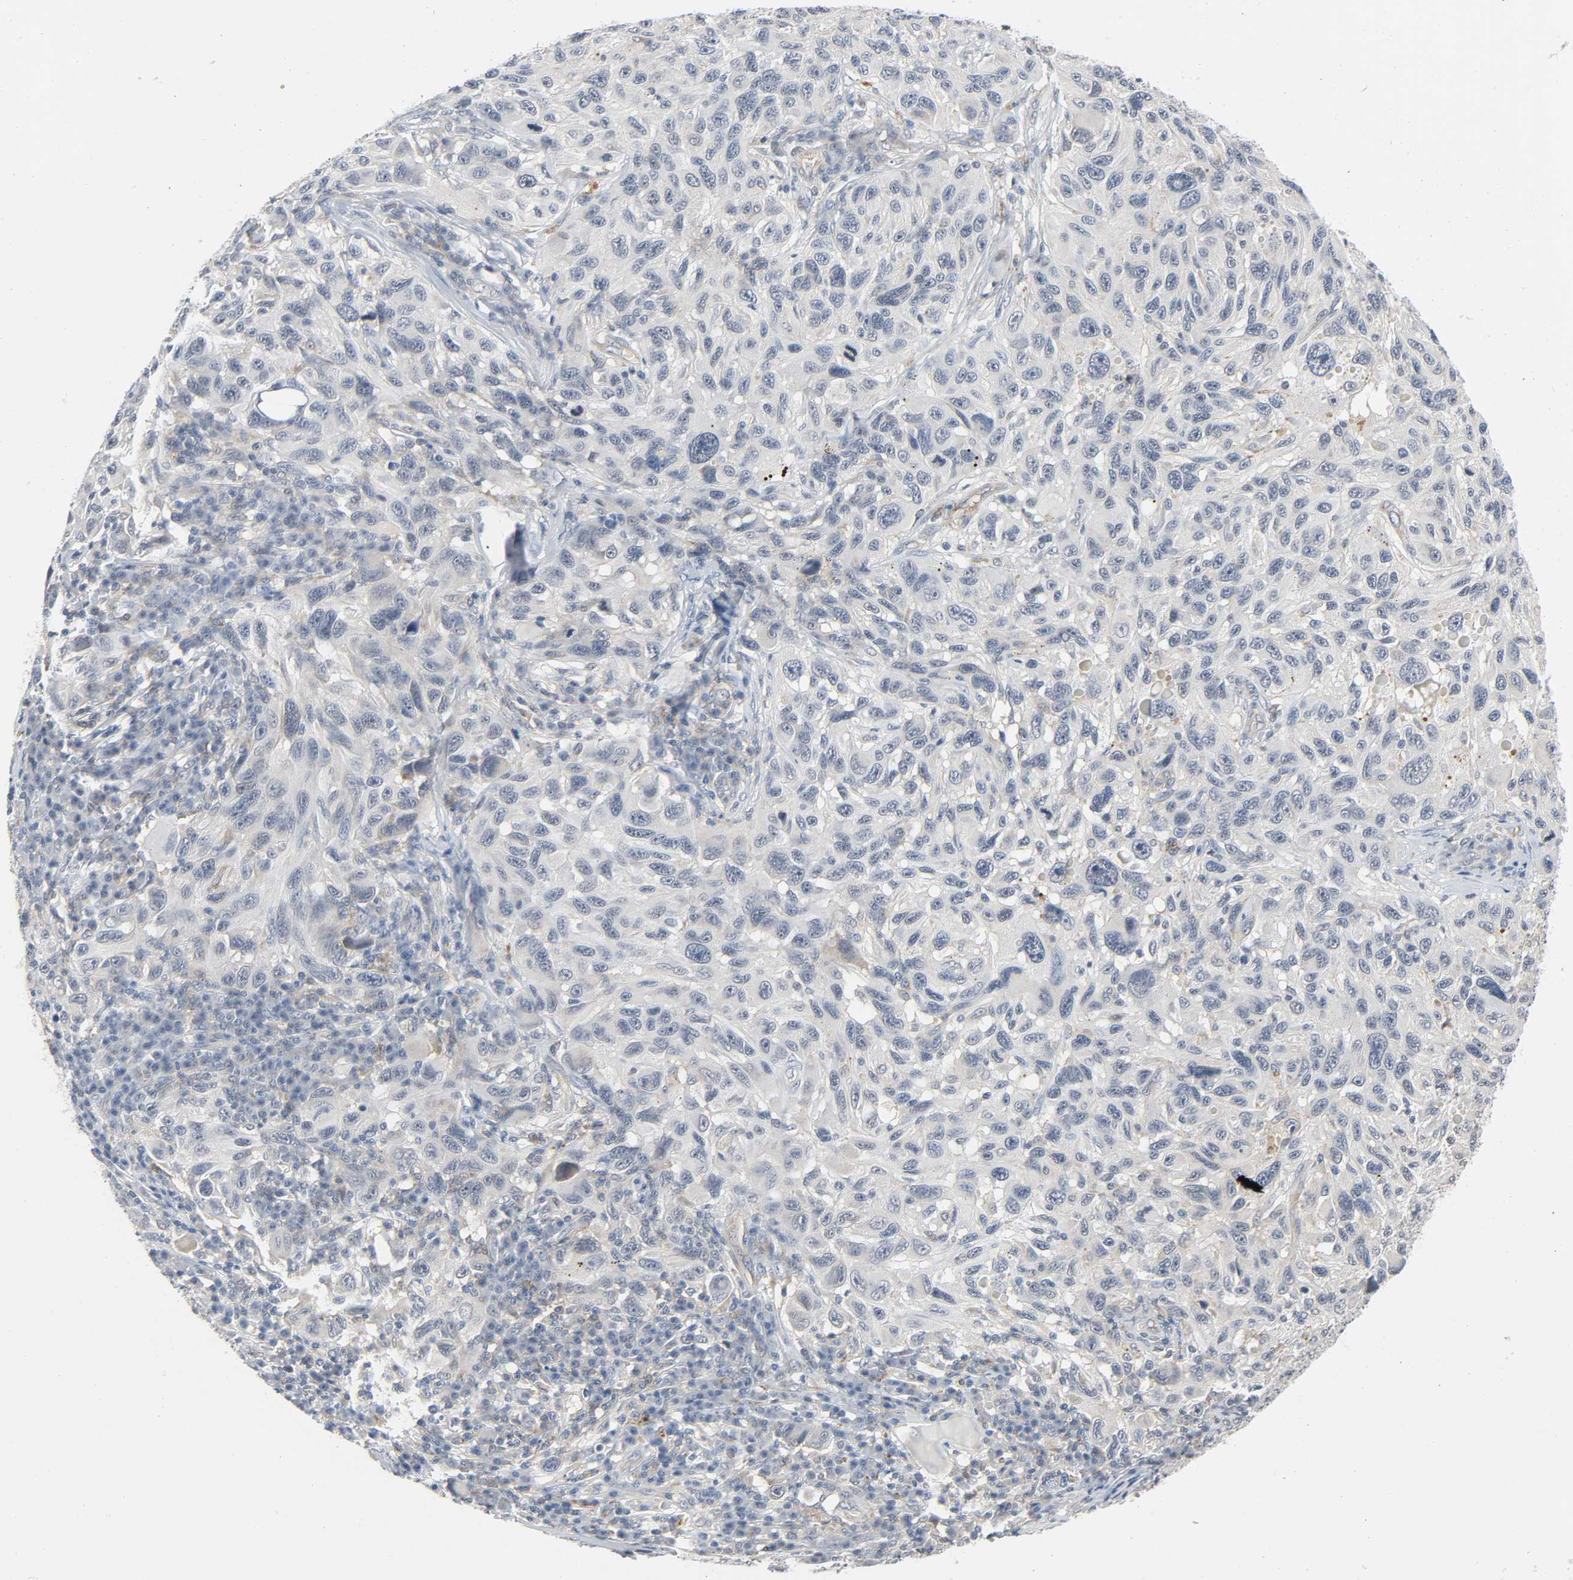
{"staining": {"intensity": "weak", "quantity": "<25%", "location": "cytoplasmic/membranous"}, "tissue": "melanoma", "cell_type": "Tumor cells", "image_type": "cancer", "snomed": [{"axis": "morphology", "description": "Malignant melanoma, NOS"}, {"axis": "topography", "description": "Skin"}], "caption": "An image of melanoma stained for a protein shows no brown staining in tumor cells.", "gene": "CD4", "patient": {"sex": "male", "age": 53}}